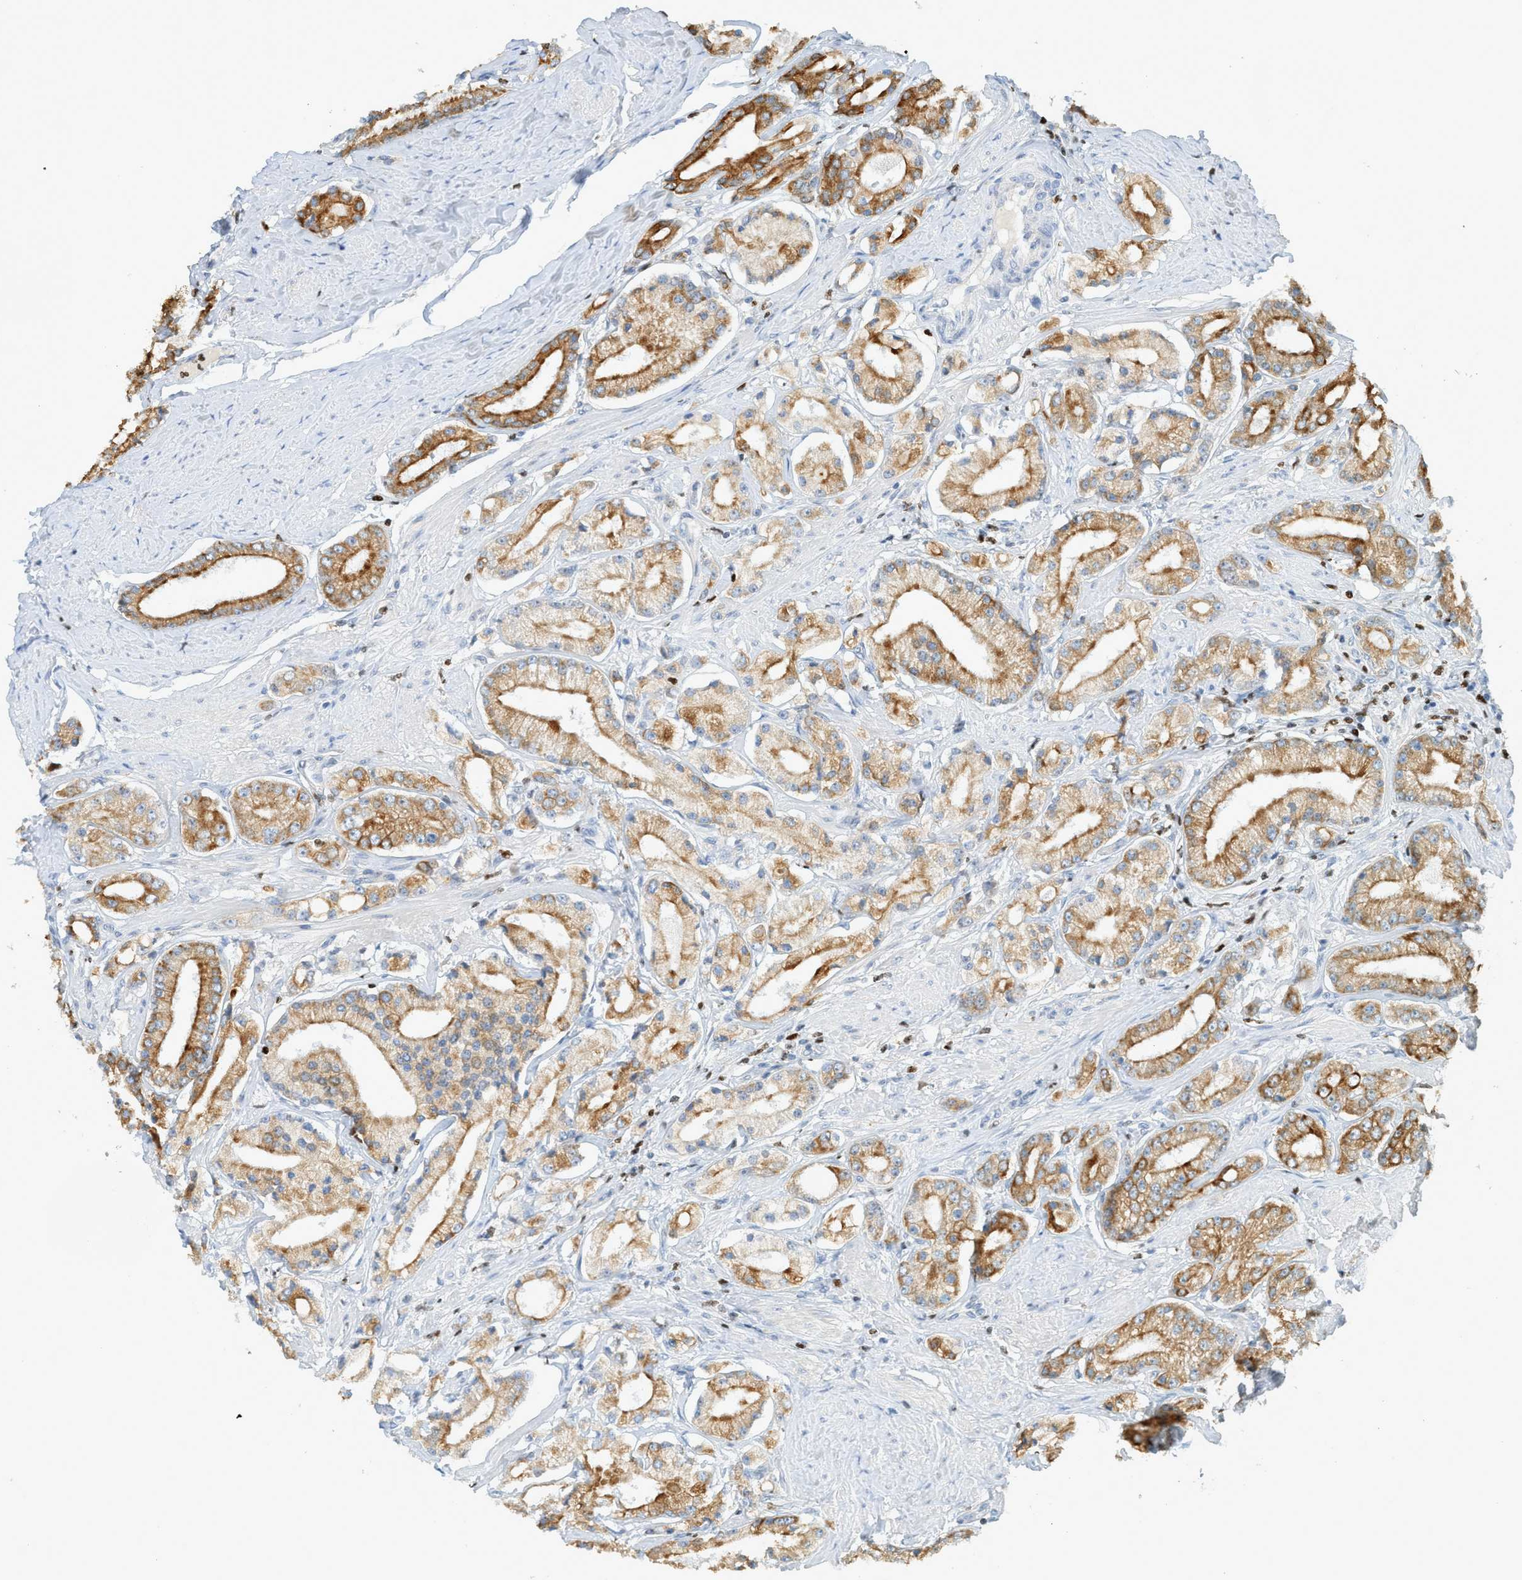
{"staining": {"intensity": "moderate", "quantity": ">75%", "location": "cytoplasmic/membranous"}, "tissue": "prostate cancer", "cell_type": "Tumor cells", "image_type": "cancer", "snomed": [{"axis": "morphology", "description": "Adenocarcinoma, Low grade"}, {"axis": "topography", "description": "Prostate"}], "caption": "Prostate low-grade adenocarcinoma was stained to show a protein in brown. There is medium levels of moderate cytoplasmic/membranous staining in approximately >75% of tumor cells.", "gene": "SH3D19", "patient": {"sex": "male", "age": 63}}